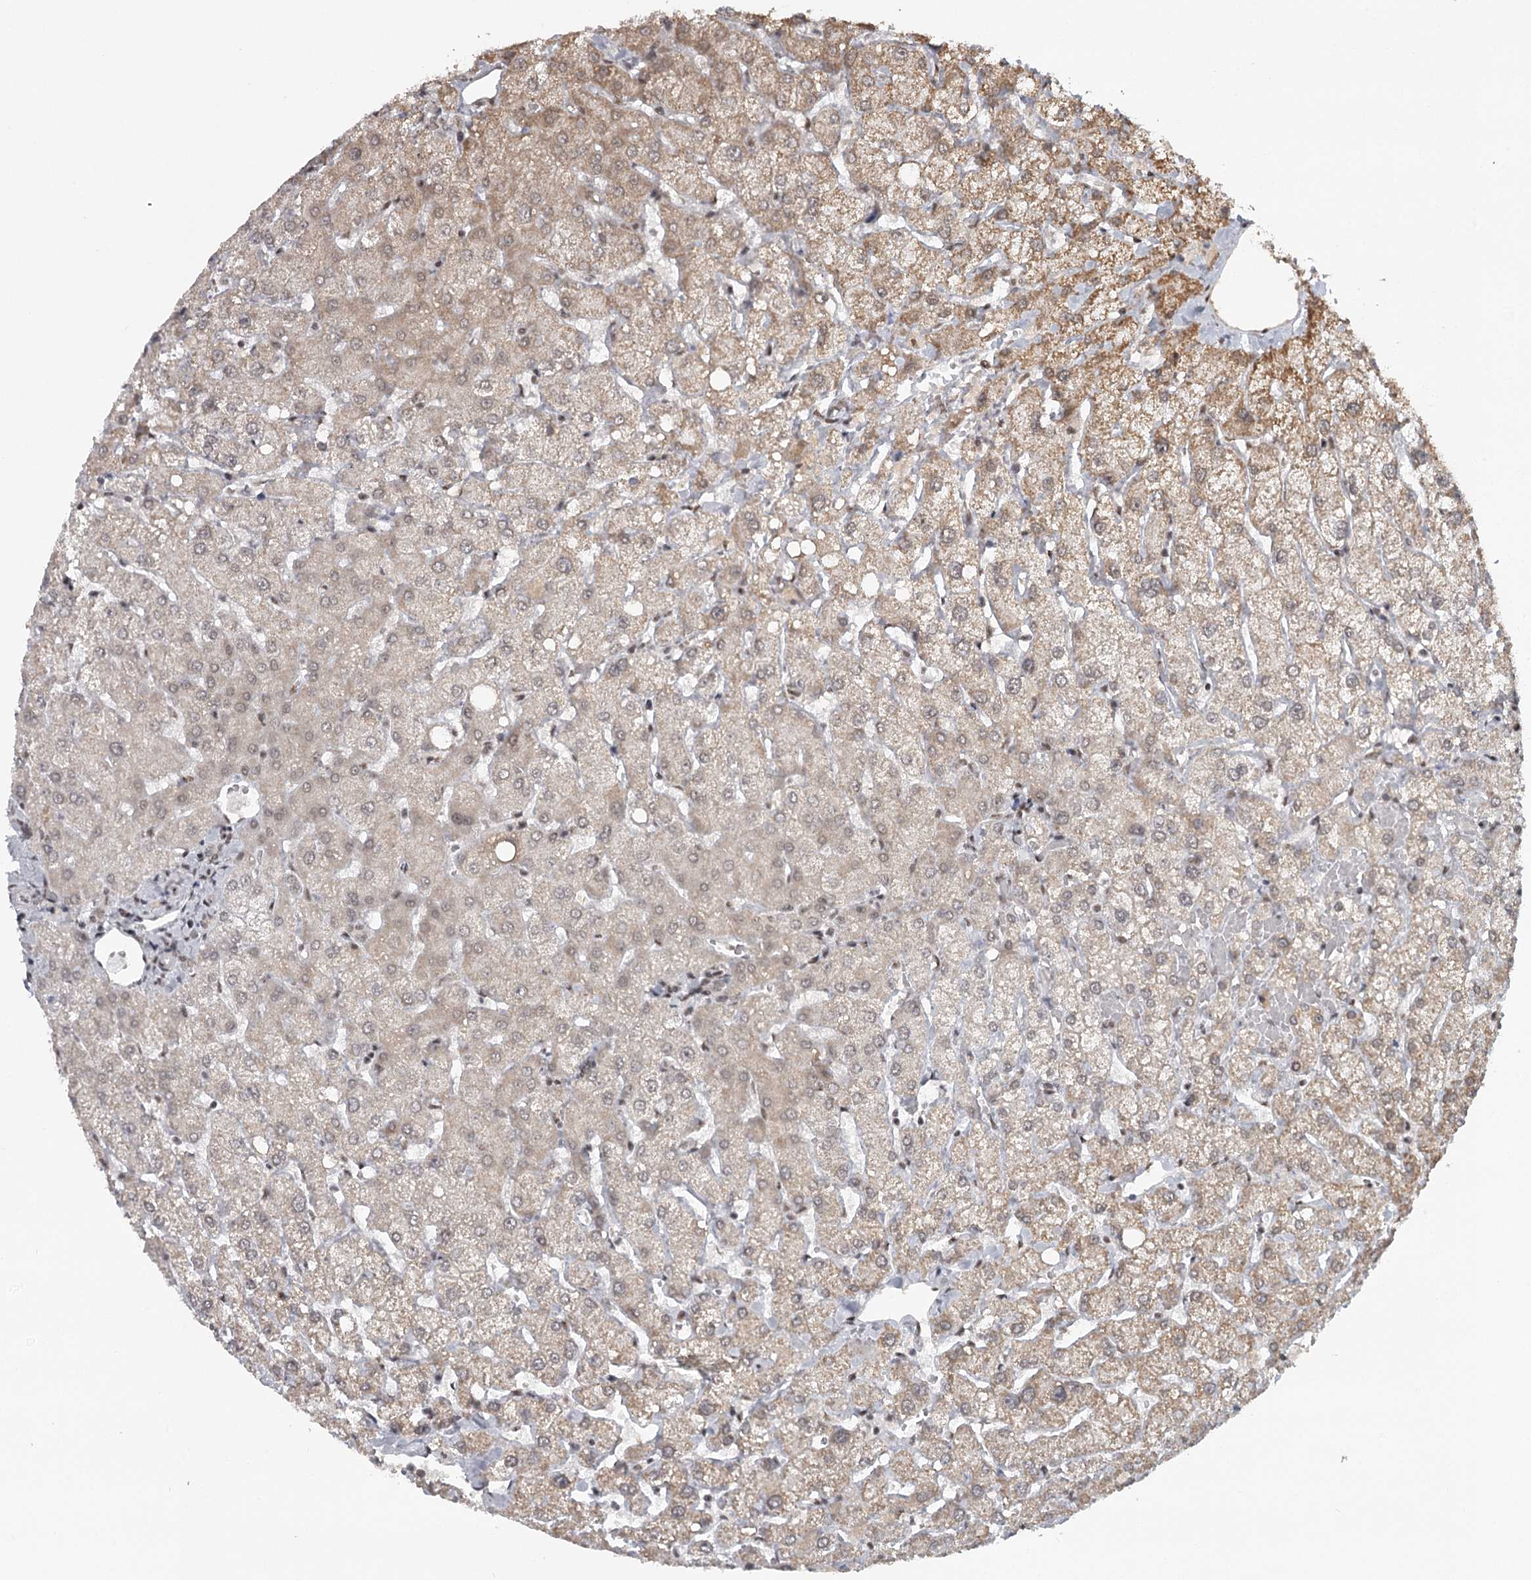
{"staining": {"intensity": "negative", "quantity": "none", "location": "none"}, "tissue": "liver", "cell_type": "Cholangiocytes", "image_type": "normal", "snomed": [{"axis": "morphology", "description": "Normal tissue, NOS"}, {"axis": "topography", "description": "Liver"}], "caption": "Immunohistochemistry (IHC) photomicrograph of unremarkable liver stained for a protein (brown), which demonstrates no expression in cholangiocytes.", "gene": "FAM13C", "patient": {"sex": "female", "age": 54}}